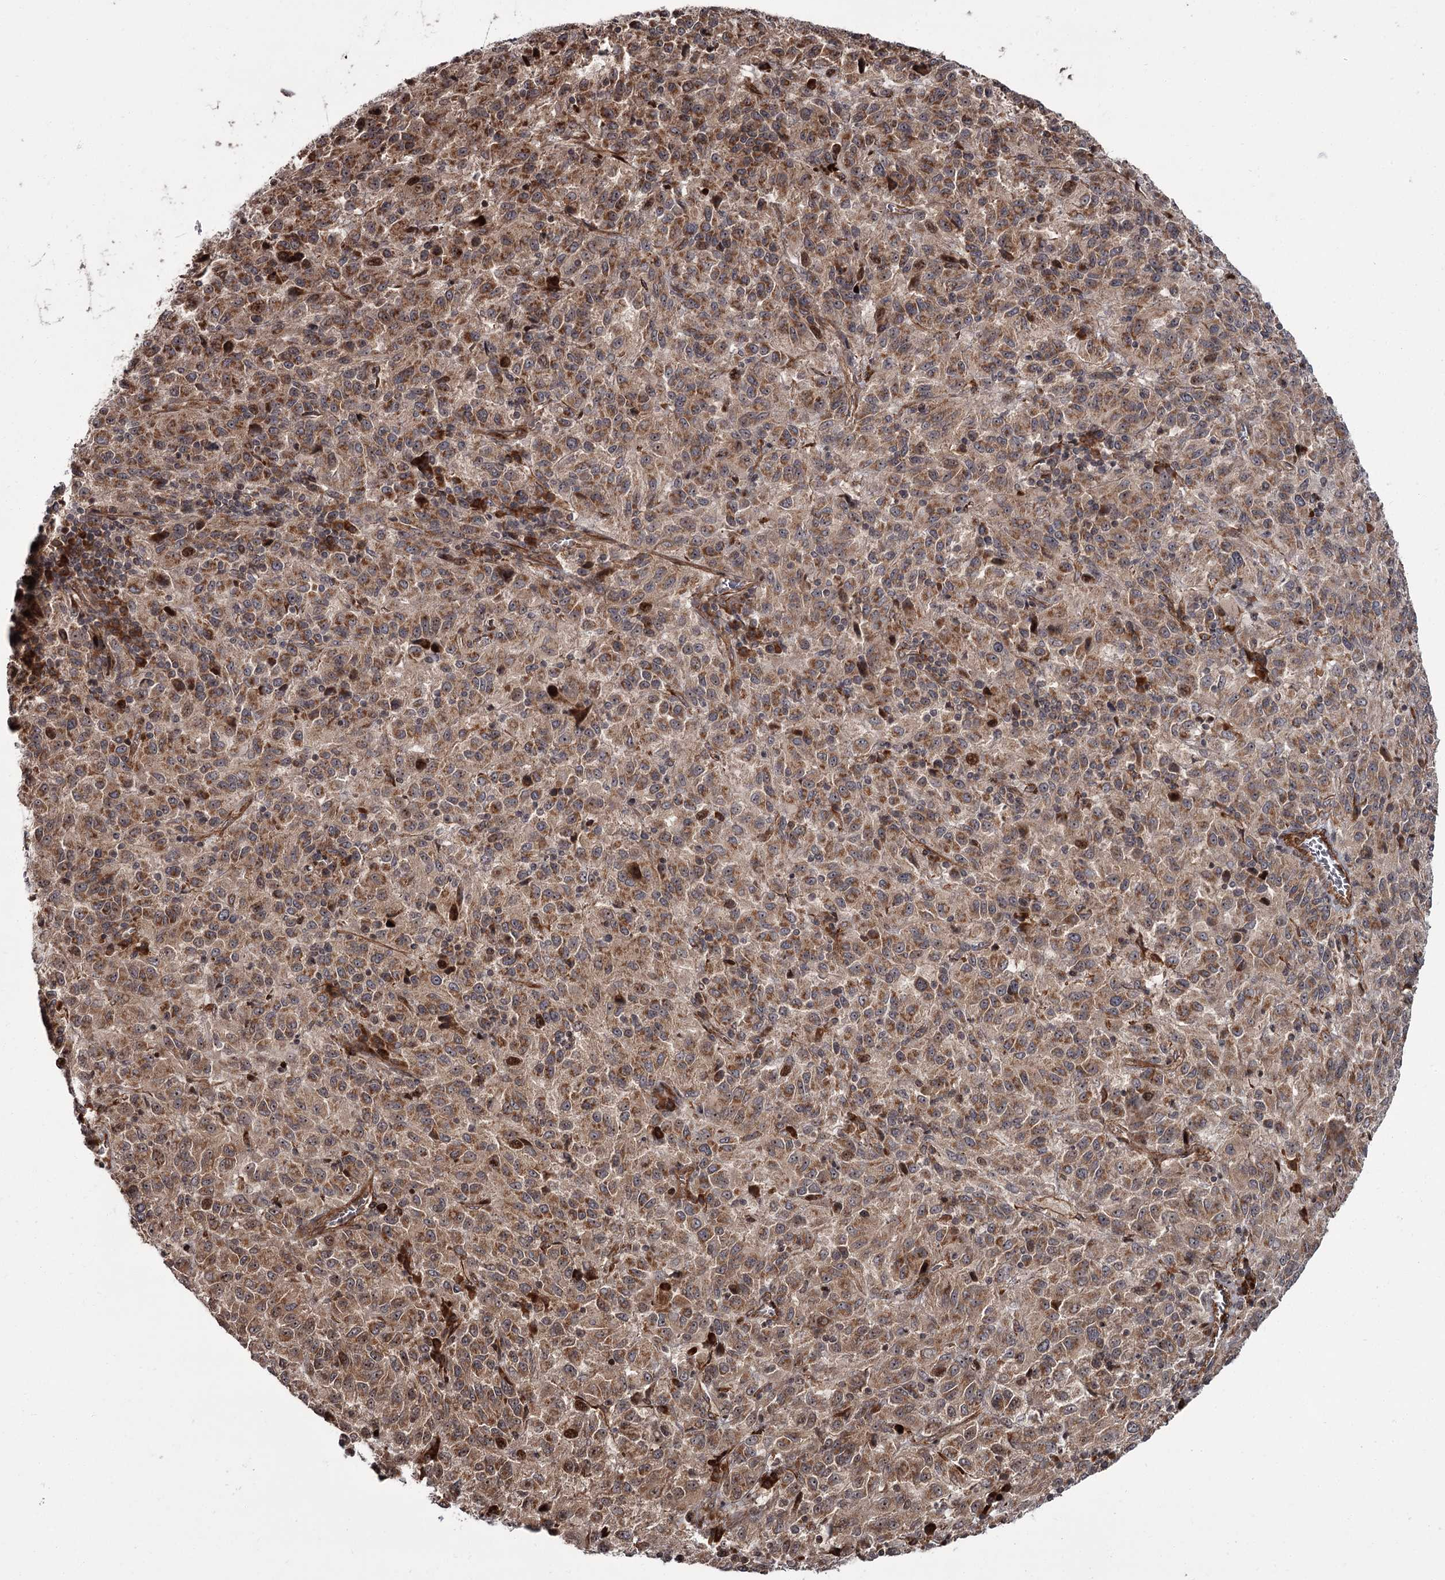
{"staining": {"intensity": "moderate", "quantity": ">75%", "location": "cytoplasmic/membranous,nuclear"}, "tissue": "melanoma", "cell_type": "Tumor cells", "image_type": "cancer", "snomed": [{"axis": "morphology", "description": "Malignant melanoma, Metastatic site"}, {"axis": "topography", "description": "Lung"}], "caption": "A high-resolution histopathology image shows immunohistochemistry (IHC) staining of malignant melanoma (metastatic site), which exhibits moderate cytoplasmic/membranous and nuclear staining in about >75% of tumor cells.", "gene": "THAP9", "patient": {"sex": "male", "age": 64}}